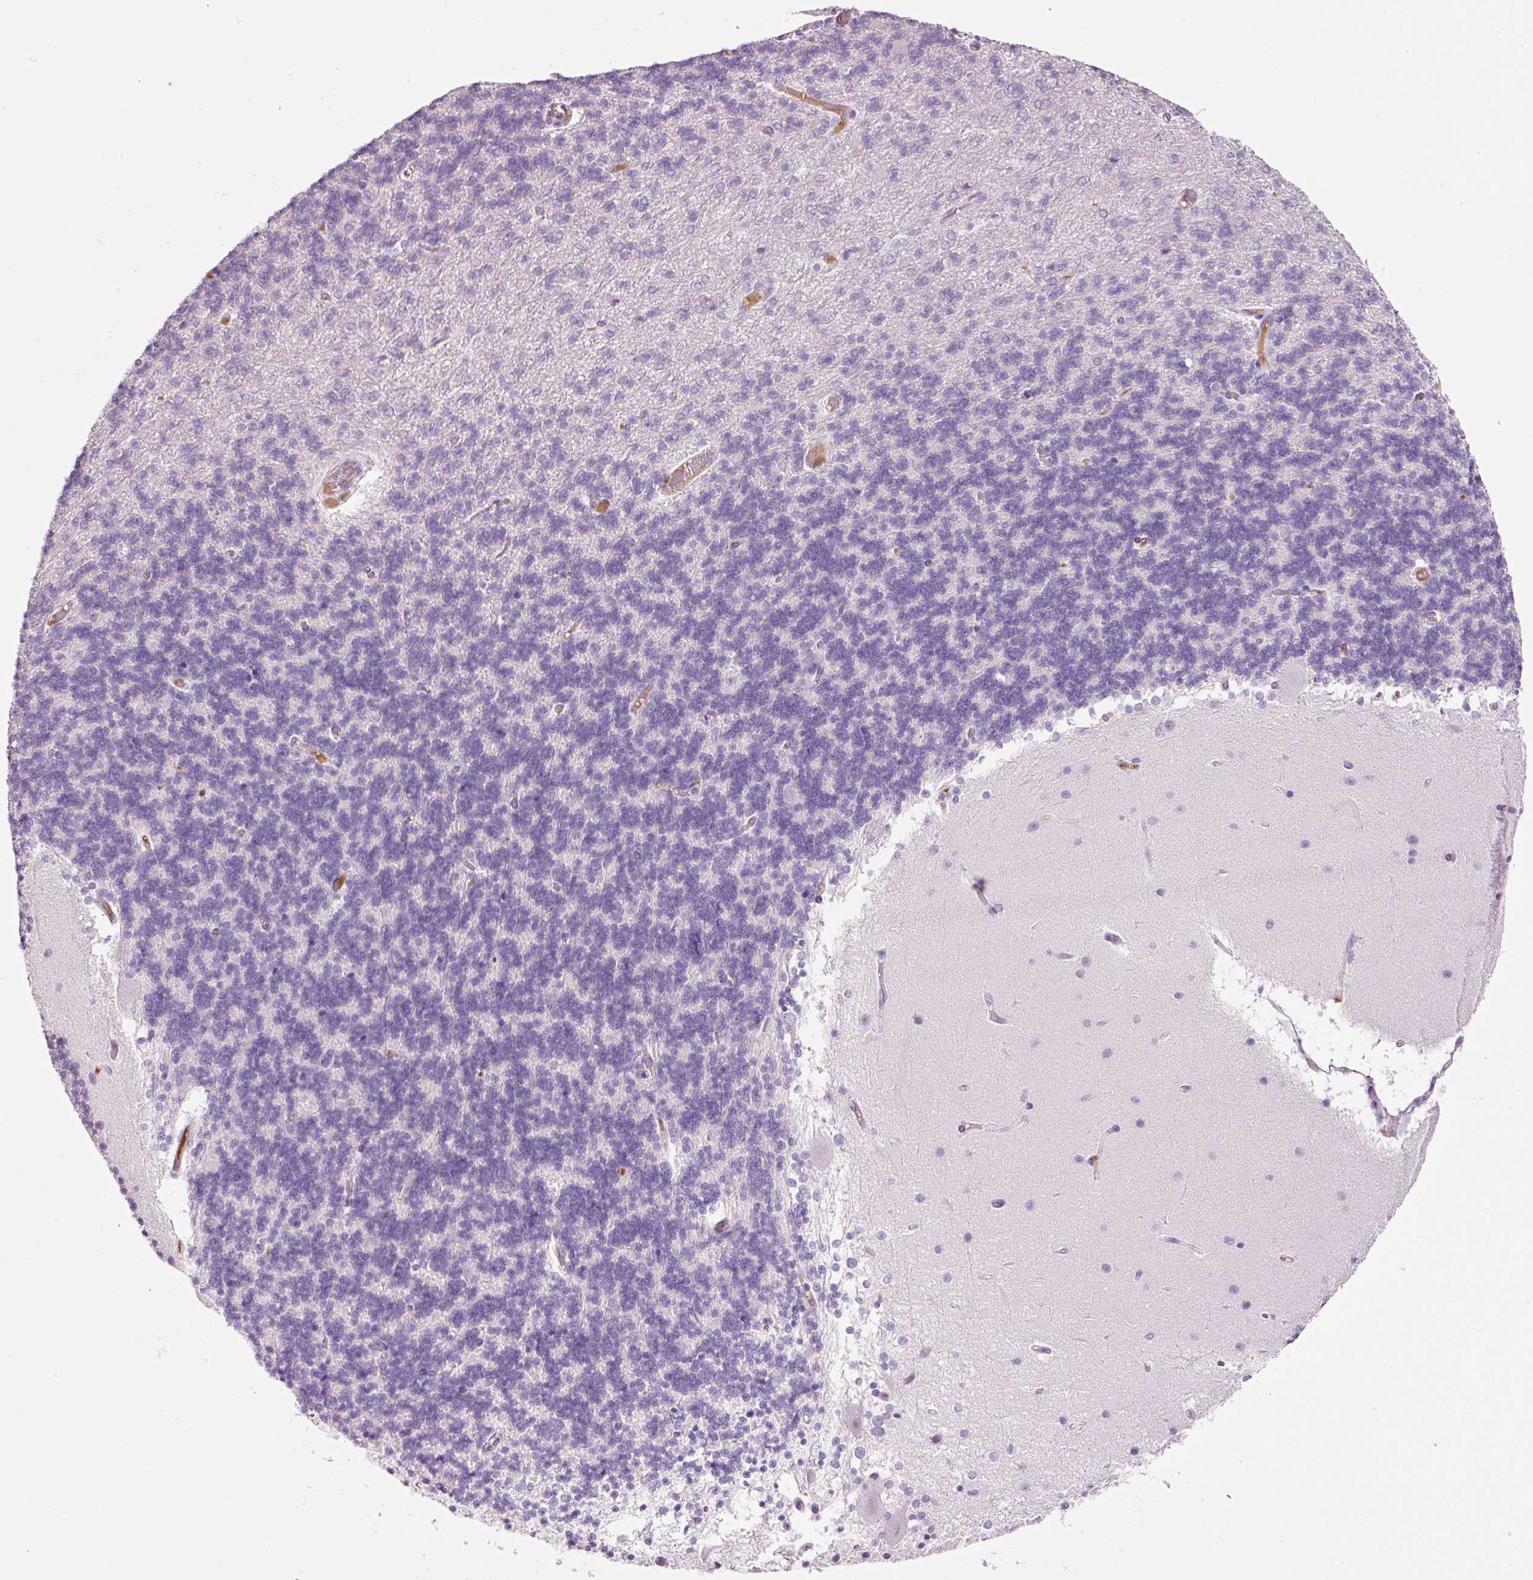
{"staining": {"intensity": "negative", "quantity": "none", "location": "none"}, "tissue": "cerebellum", "cell_type": "Cells in granular layer", "image_type": "normal", "snomed": [{"axis": "morphology", "description": "Normal tissue, NOS"}, {"axis": "topography", "description": "Cerebellum"}], "caption": "Cells in granular layer are negative for protein expression in normal human cerebellum. Brightfield microscopy of IHC stained with DAB (3,3'-diaminobenzidine) (brown) and hematoxylin (blue), captured at high magnification.", "gene": "KLF1", "patient": {"sex": "female", "age": 54}}